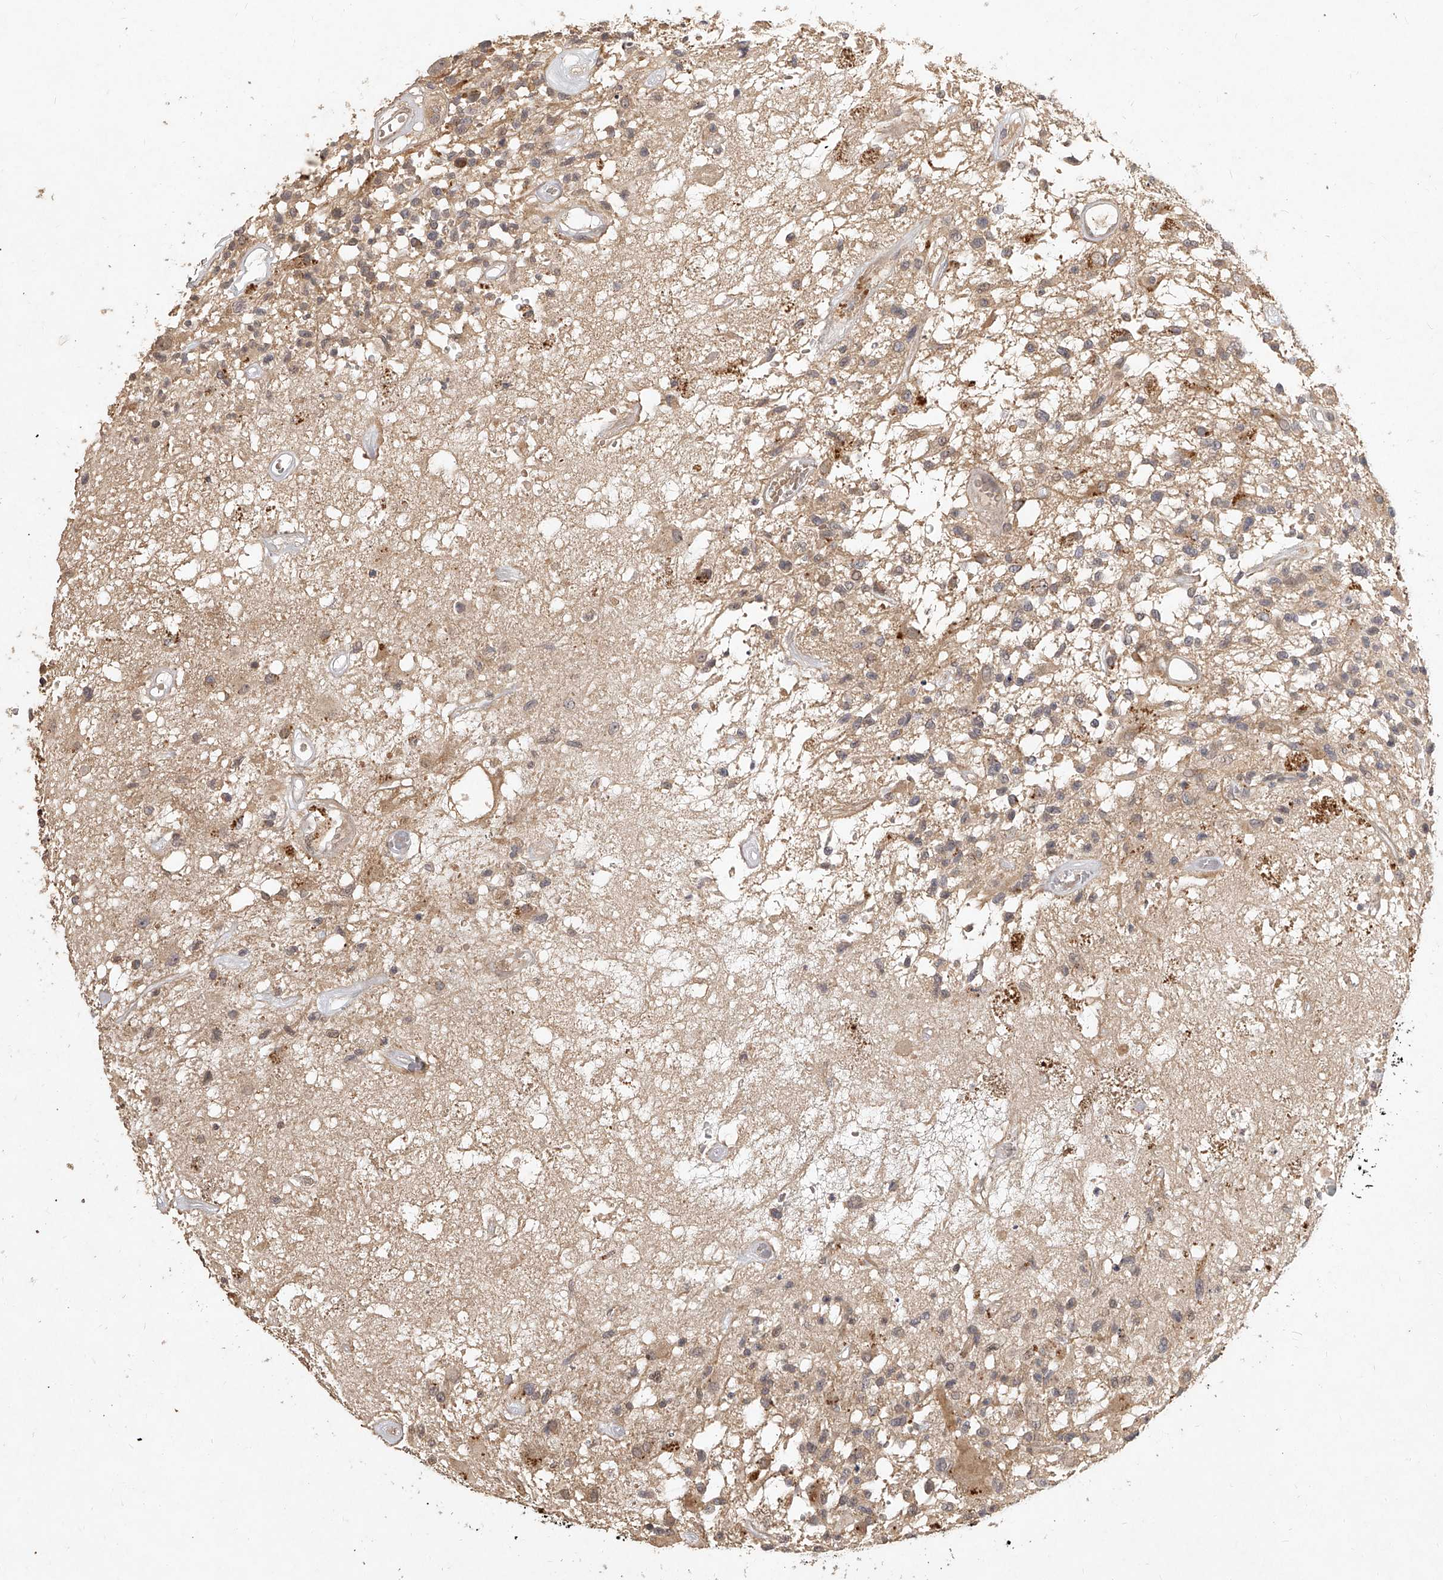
{"staining": {"intensity": "weak", "quantity": "<25%", "location": "cytoplasmic/membranous"}, "tissue": "glioma", "cell_type": "Tumor cells", "image_type": "cancer", "snomed": [{"axis": "morphology", "description": "Glioma, malignant, High grade"}, {"axis": "morphology", "description": "Glioblastoma, NOS"}, {"axis": "topography", "description": "Brain"}], "caption": "Immunohistochemistry (IHC) micrograph of human glioblastoma stained for a protein (brown), which displays no expression in tumor cells.", "gene": "SLC37A1", "patient": {"sex": "male", "age": 60}}